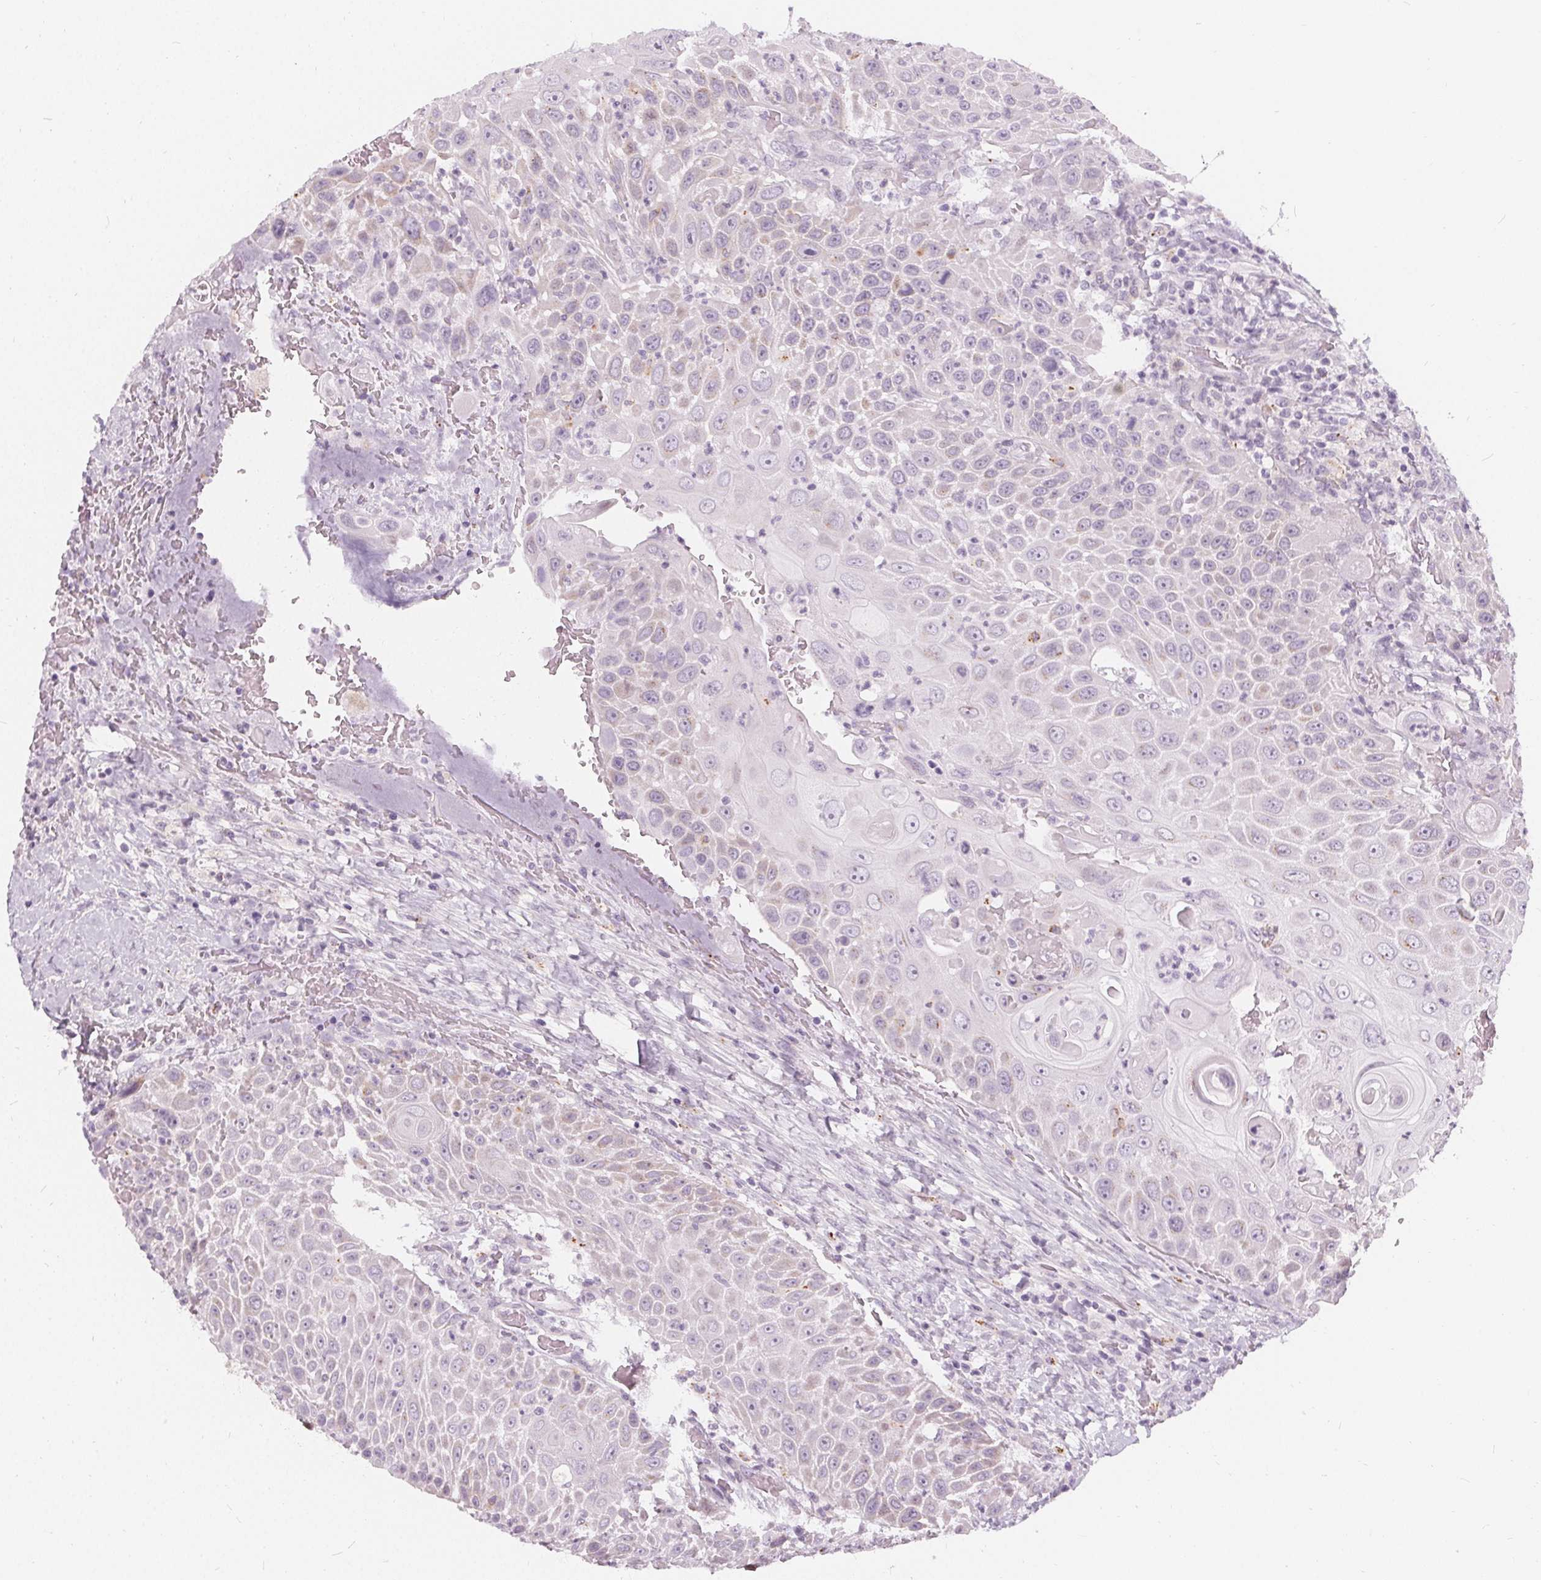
{"staining": {"intensity": "negative", "quantity": "none", "location": "none"}, "tissue": "head and neck cancer", "cell_type": "Tumor cells", "image_type": "cancer", "snomed": [{"axis": "morphology", "description": "Squamous cell carcinoma, NOS"}, {"axis": "topography", "description": "Head-Neck"}], "caption": "A high-resolution photomicrograph shows immunohistochemistry (IHC) staining of squamous cell carcinoma (head and neck), which exhibits no significant positivity in tumor cells.", "gene": "HOPX", "patient": {"sex": "male", "age": 69}}